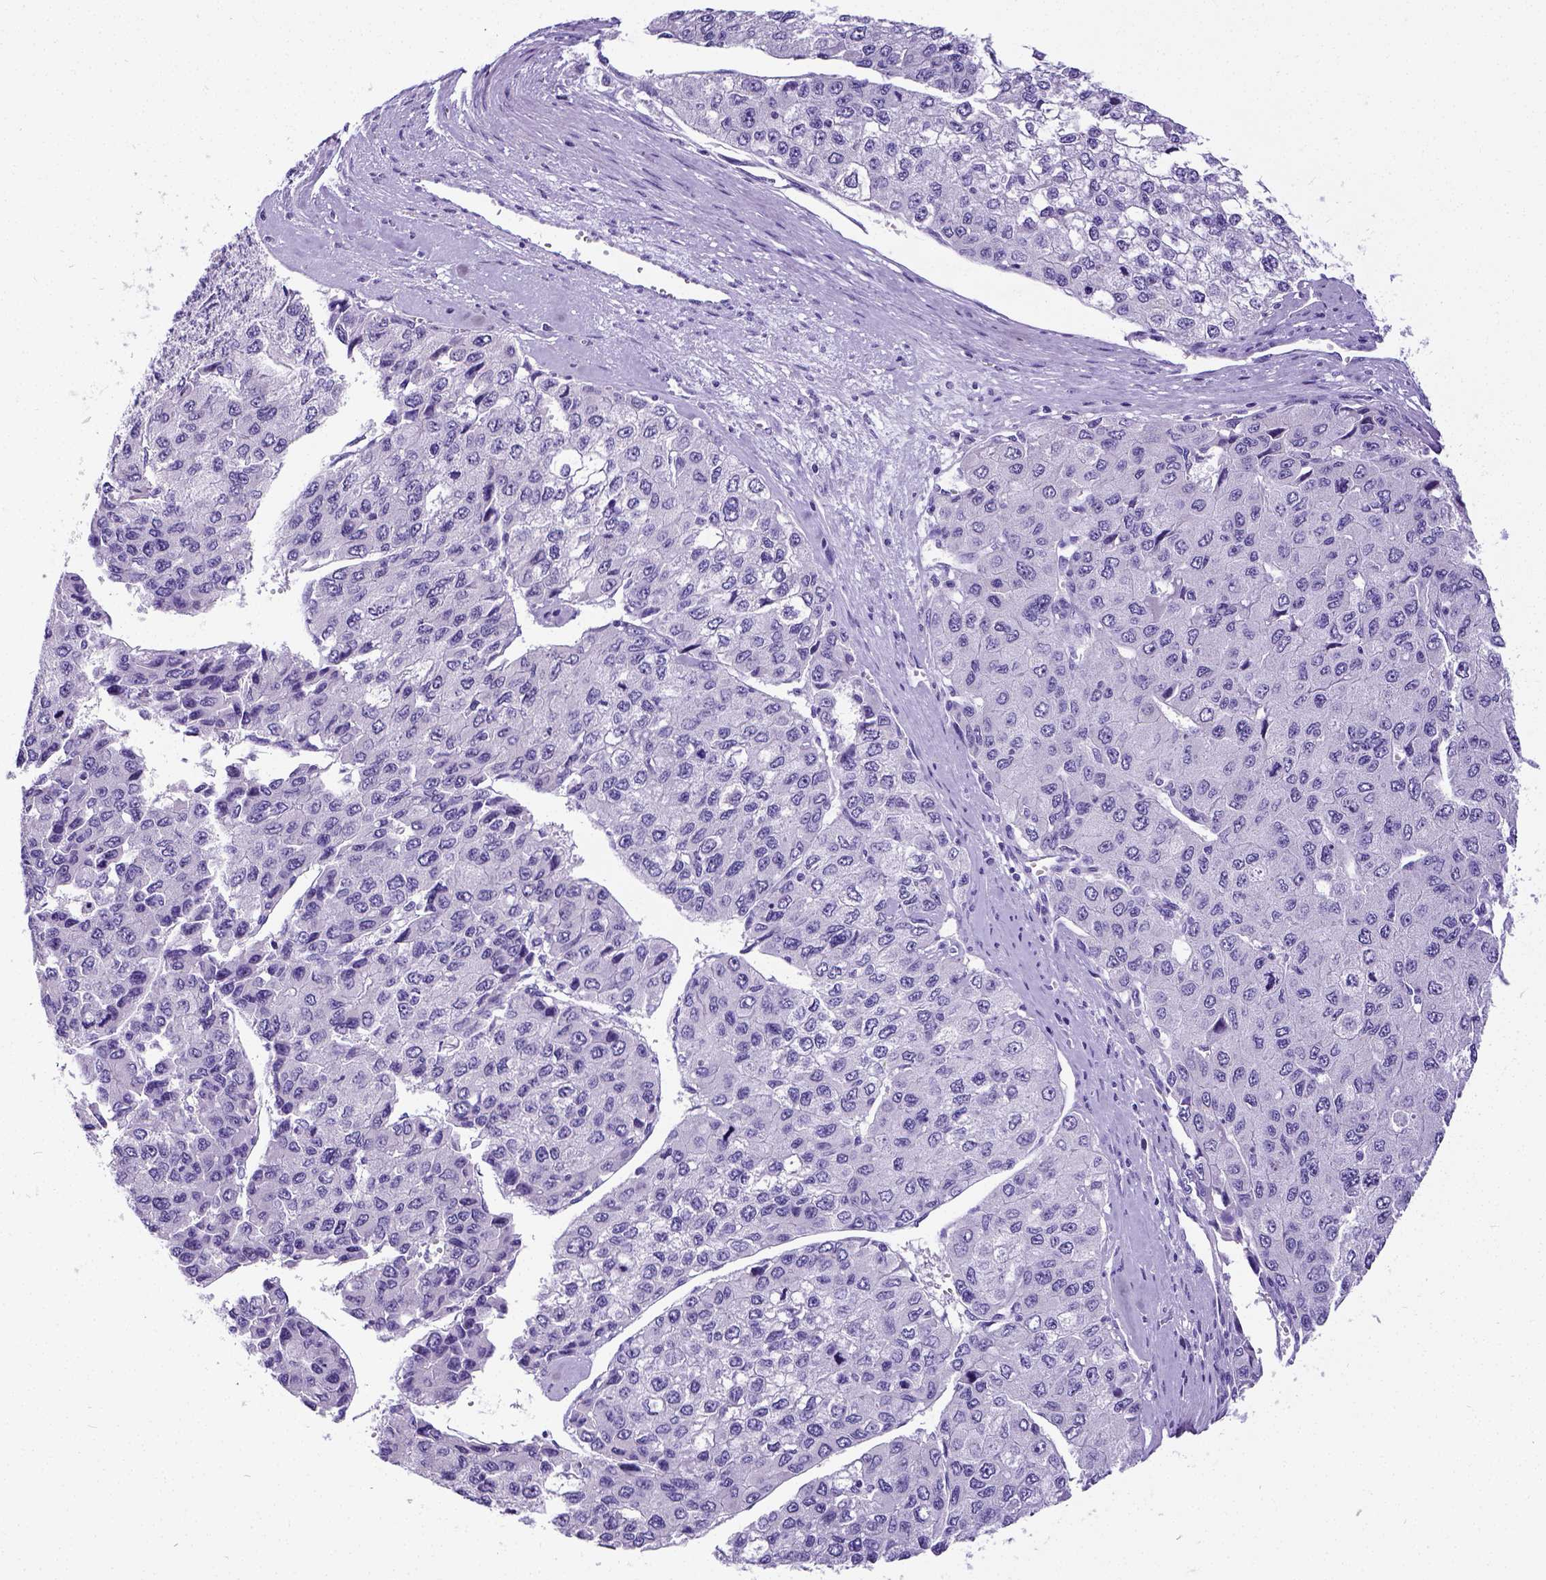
{"staining": {"intensity": "negative", "quantity": "none", "location": "none"}, "tissue": "liver cancer", "cell_type": "Tumor cells", "image_type": "cancer", "snomed": [{"axis": "morphology", "description": "Carcinoma, Hepatocellular, NOS"}, {"axis": "topography", "description": "Liver"}], "caption": "Immunohistochemistry of liver hepatocellular carcinoma exhibits no expression in tumor cells.", "gene": "SATB2", "patient": {"sex": "female", "age": 66}}